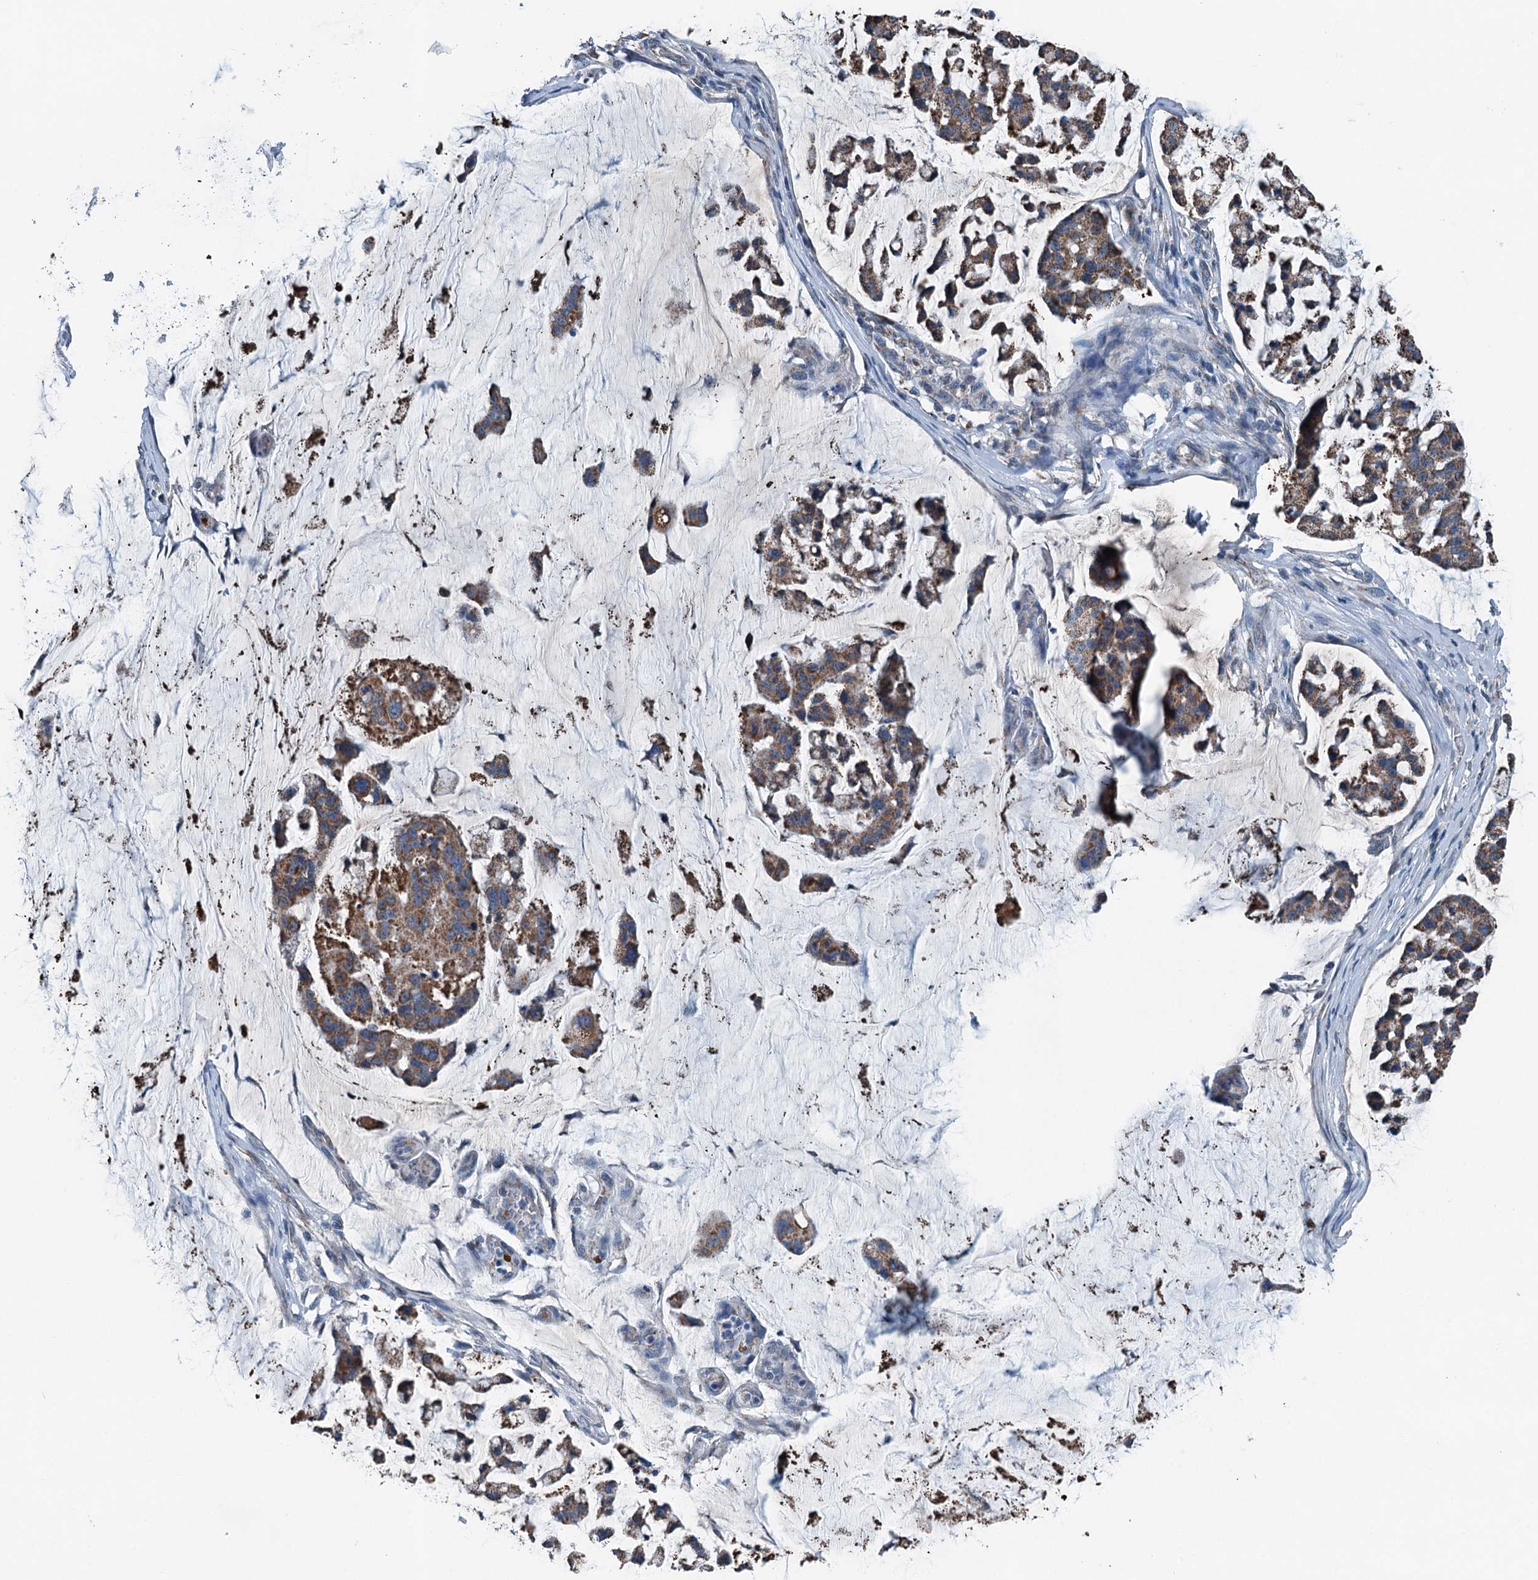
{"staining": {"intensity": "moderate", "quantity": ">75%", "location": "cytoplasmic/membranous"}, "tissue": "stomach cancer", "cell_type": "Tumor cells", "image_type": "cancer", "snomed": [{"axis": "morphology", "description": "Adenocarcinoma, NOS"}, {"axis": "topography", "description": "Stomach, lower"}], "caption": "A photomicrograph showing moderate cytoplasmic/membranous staining in about >75% of tumor cells in stomach cancer, as visualized by brown immunohistochemical staining.", "gene": "TRPT1", "patient": {"sex": "male", "age": 67}}